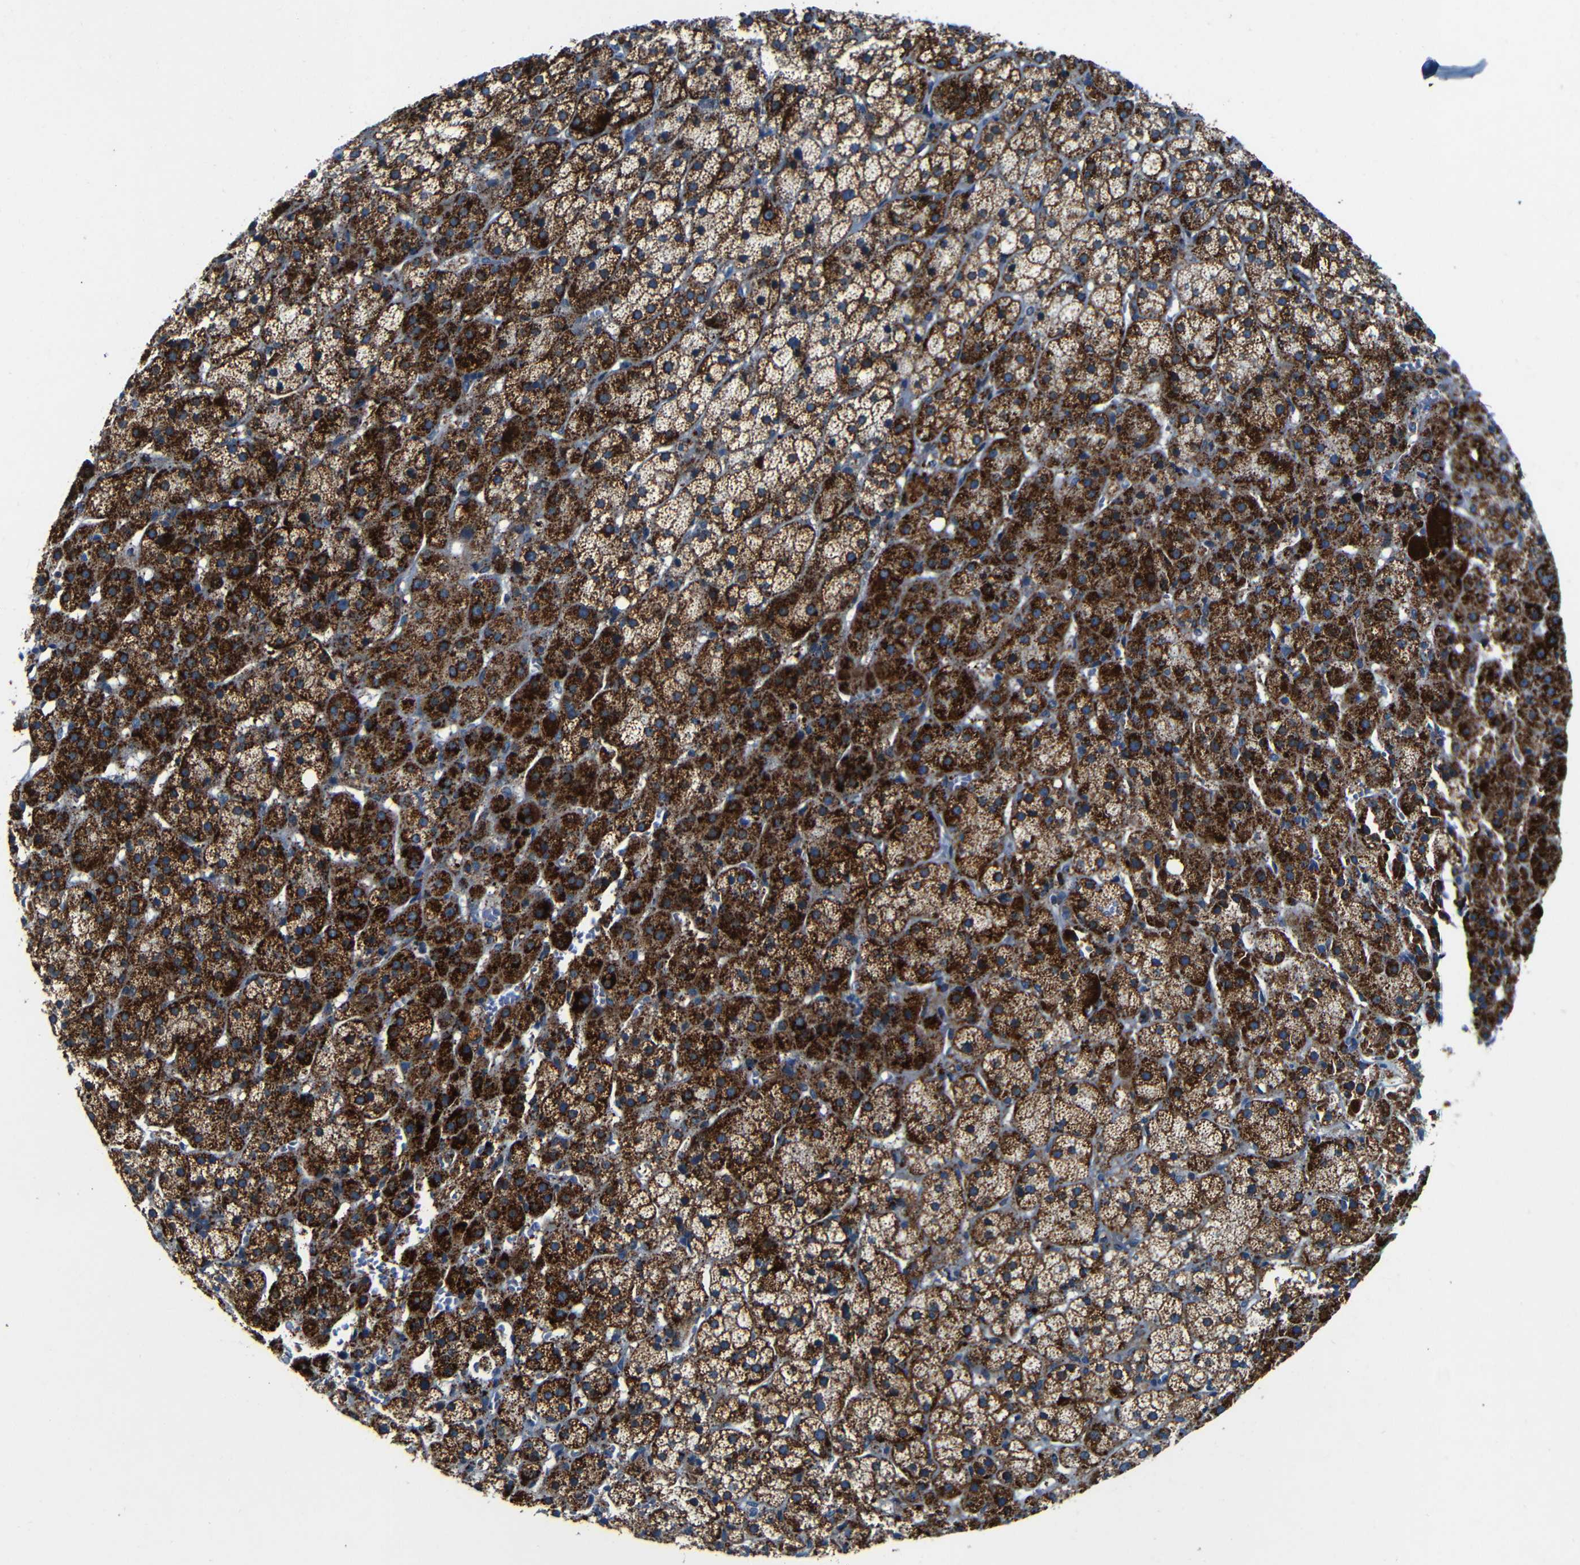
{"staining": {"intensity": "strong", "quantity": ">75%", "location": "cytoplasmic/membranous"}, "tissue": "adrenal gland", "cell_type": "Glandular cells", "image_type": "normal", "snomed": [{"axis": "morphology", "description": "Normal tissue, NOS"}, {"axis": "topography", "description": "Adrenal gland"}], "caption": "IHC of normal human adrenal gland demonstrates high levels of strong cytoplasmic/membranous staining in approximately >75% of glandular cells.", "gene": "WSCD2", "patient": {"sex": "female", "age": 57}}